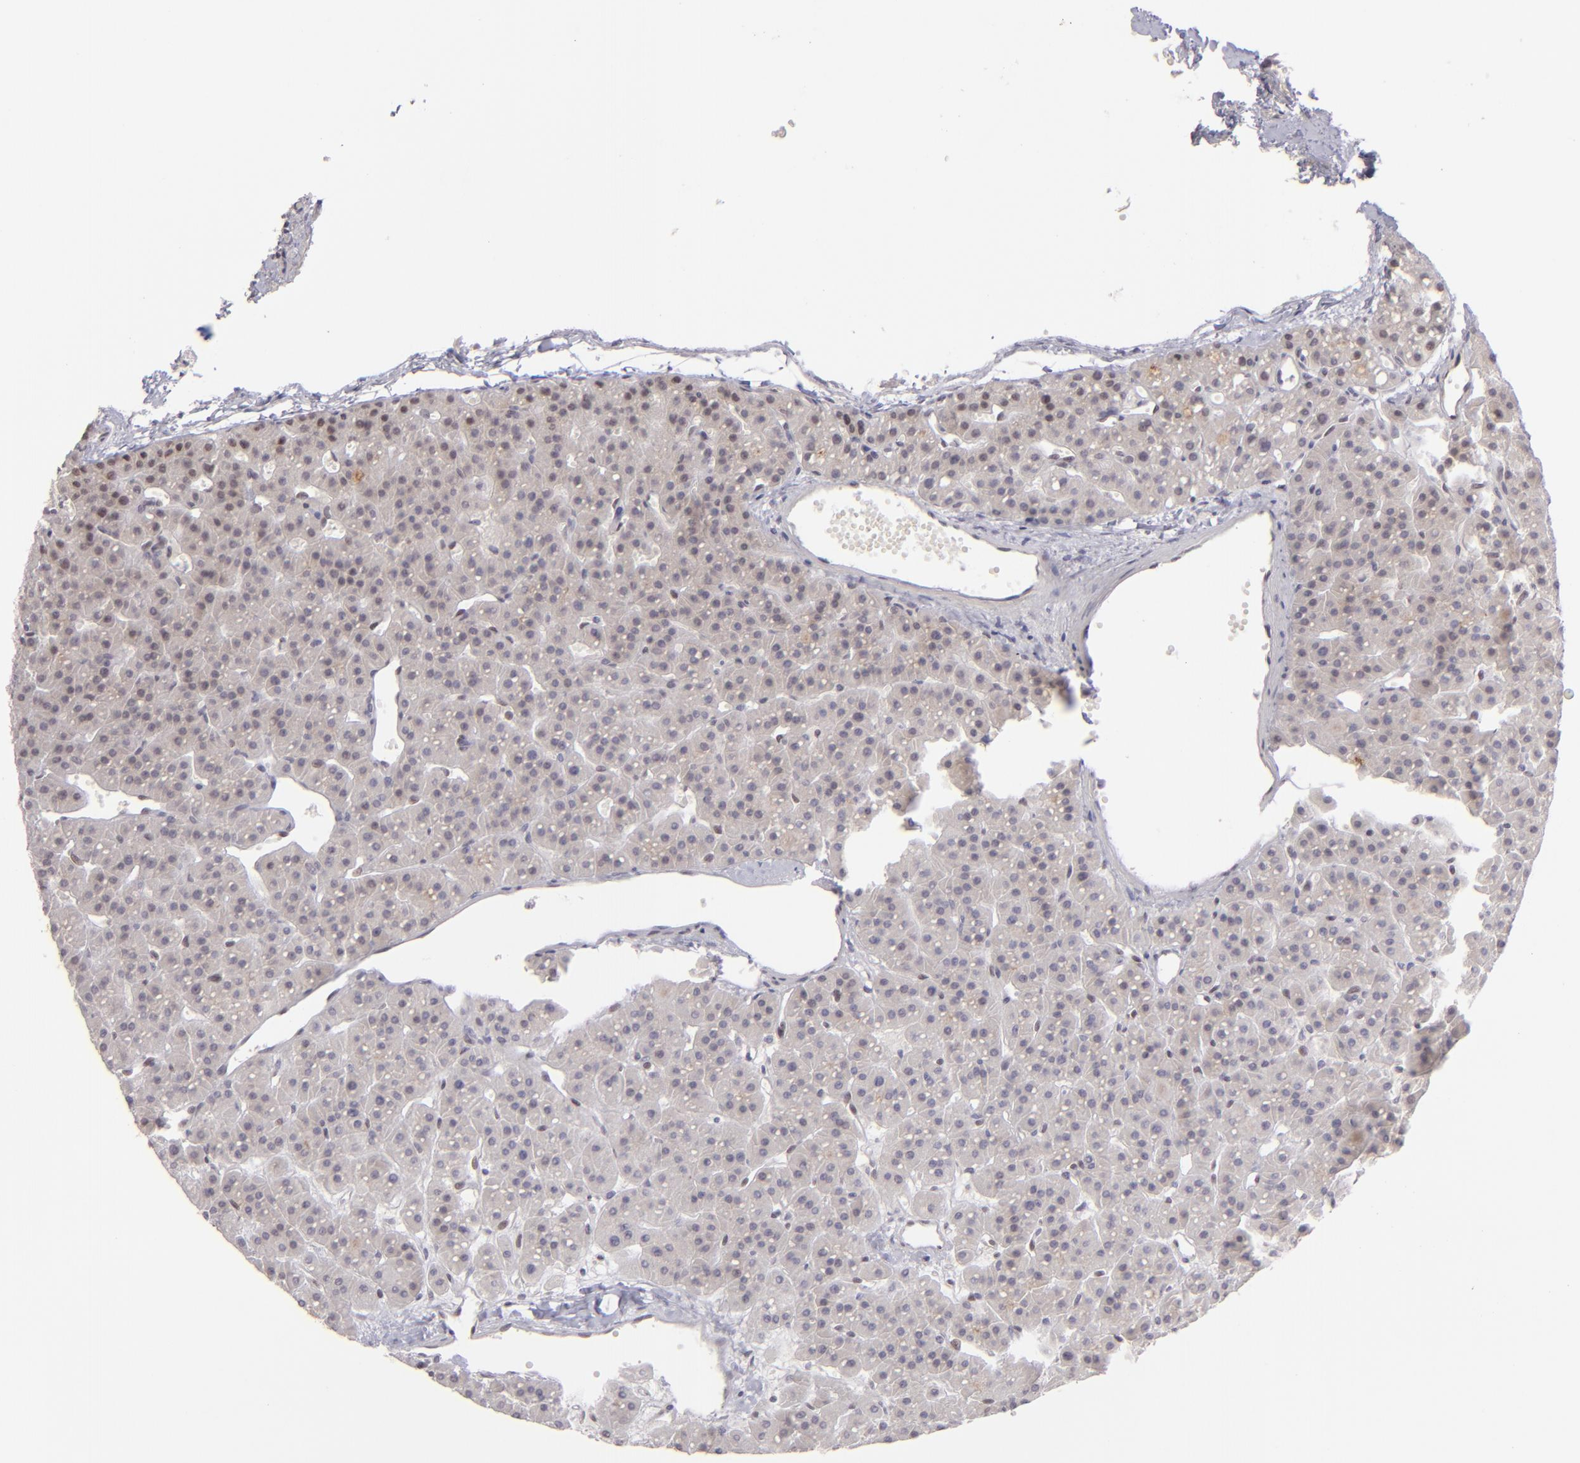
{"staining": {"intensity": "moderate", "quantity": ">75%", "location": "nuclear"}, "tissue": "parathyroid gland", "cell_type": "Glandular cells", "image_type": "normal", "snomed": [{"axis": "morphology", "description": "Normal tissue, NOS"}, {"axis": "topography", "description": "Parathyroid gland"}], "caption": "A photomicrograph of human parathyroid gland stained for a protein shows moderate nuclear brown staining in glandular cells. (DAB (3,3'-diaminobenzidine) = brown stain, brightfield microscopy at high magnification).", "gene": "POU2F1", "patient": {"sex": "female", "age": 76}}